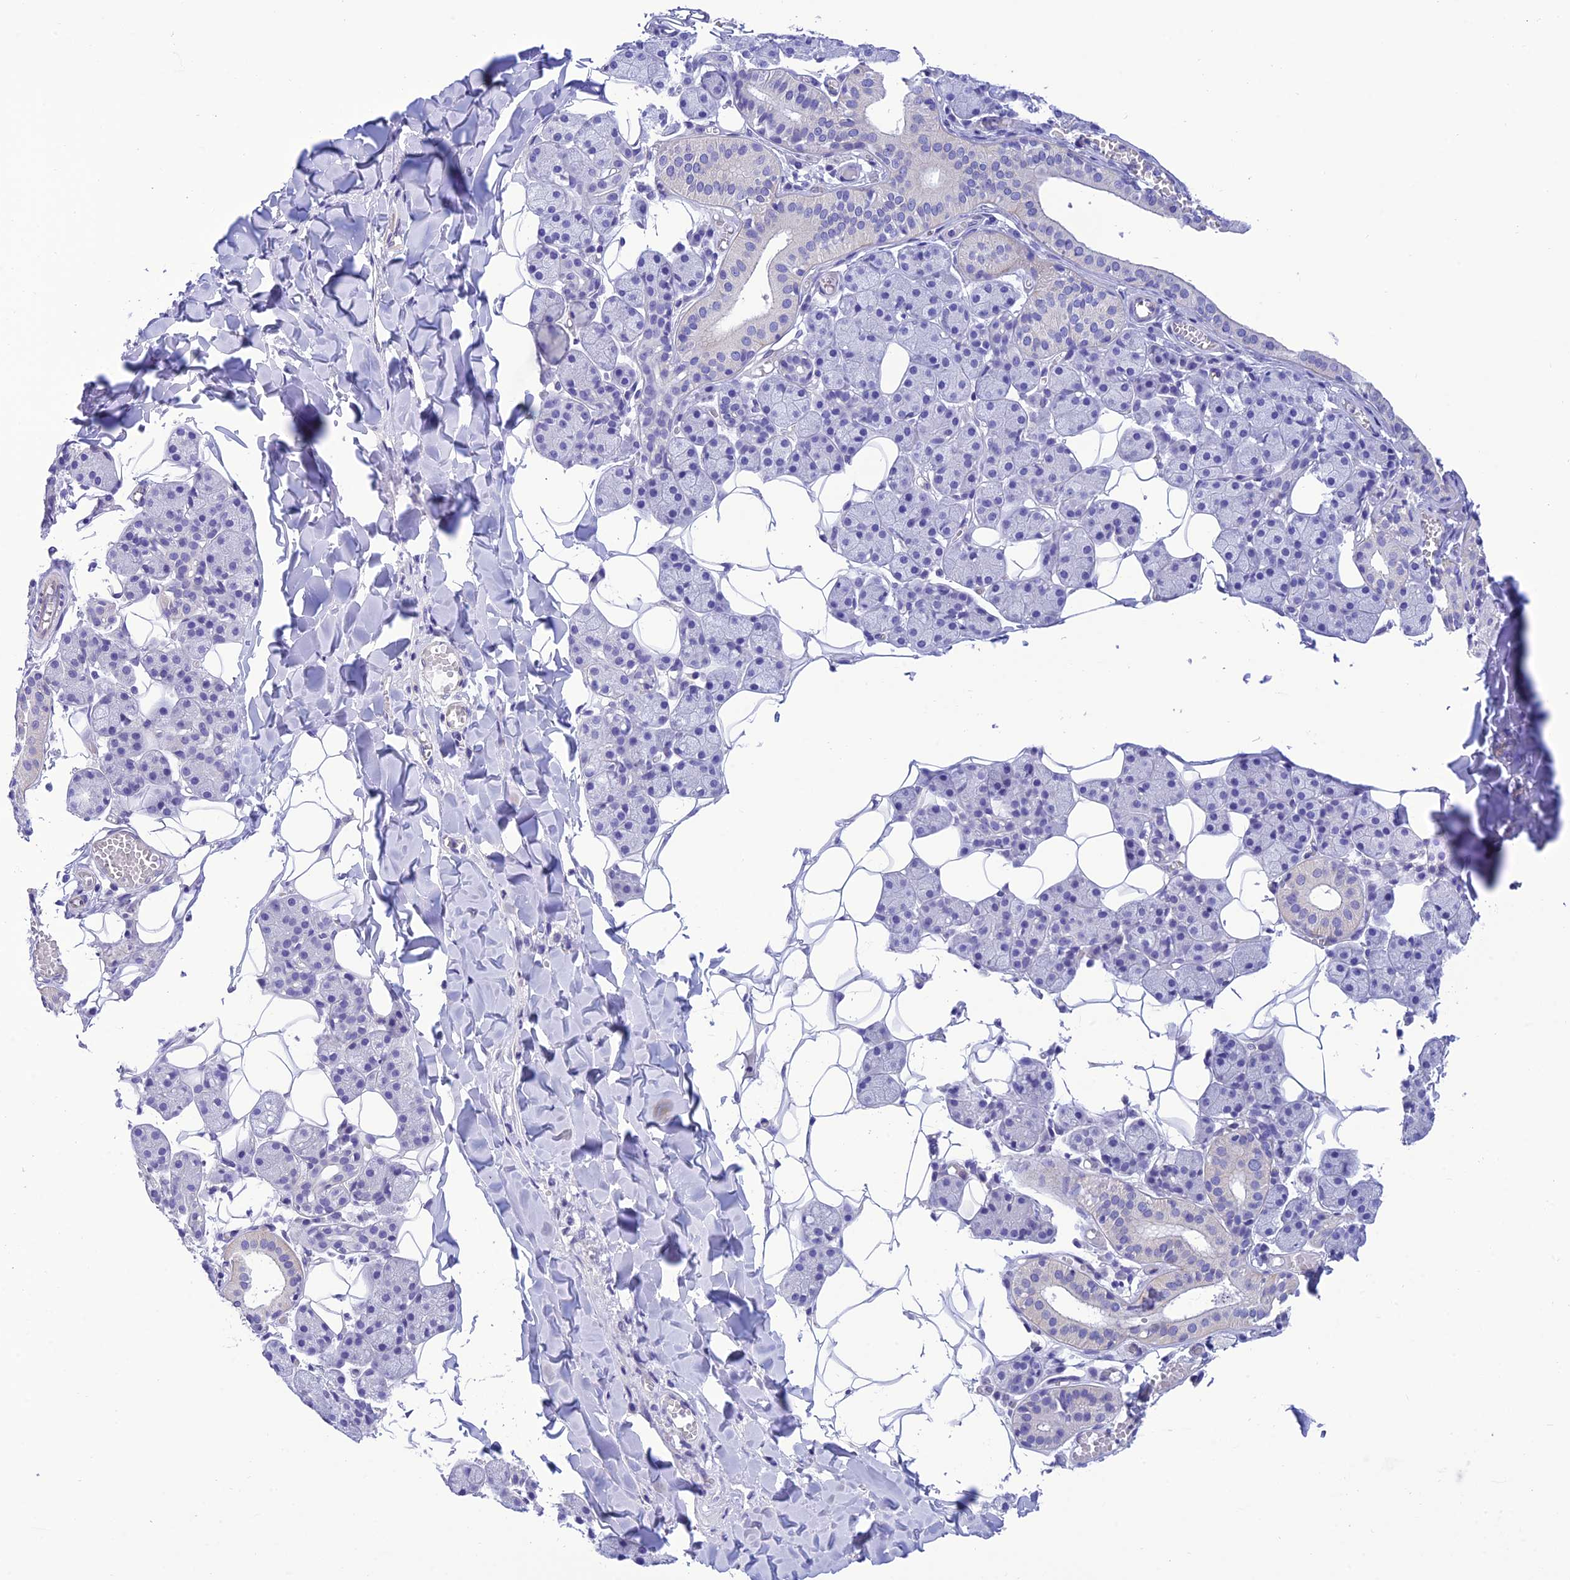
{"staining": {"intensity": "negative", "quantity": "none", "location": "none"}, "tissue": "salivary gland", "cell_type": "Glandular cells", "image_type": "normal", "snomed": [{"axis": "morphology", "description": "Normal tissue, NOS"}, {"axis": "topography", "description": "Salivary gland"}], "caption": "High power microscopy photomicrograph of an immunohistochemistry (IHC) image of normal salivary gland, revealing no significant staining in glandular cells. (DAB (3,3'-diaminobenzidine) immunohistochemistry (IHC) with hematoxylin counter stain).", "gene": "C17orf67", "patient": {"sex": "female", "age": 33}}